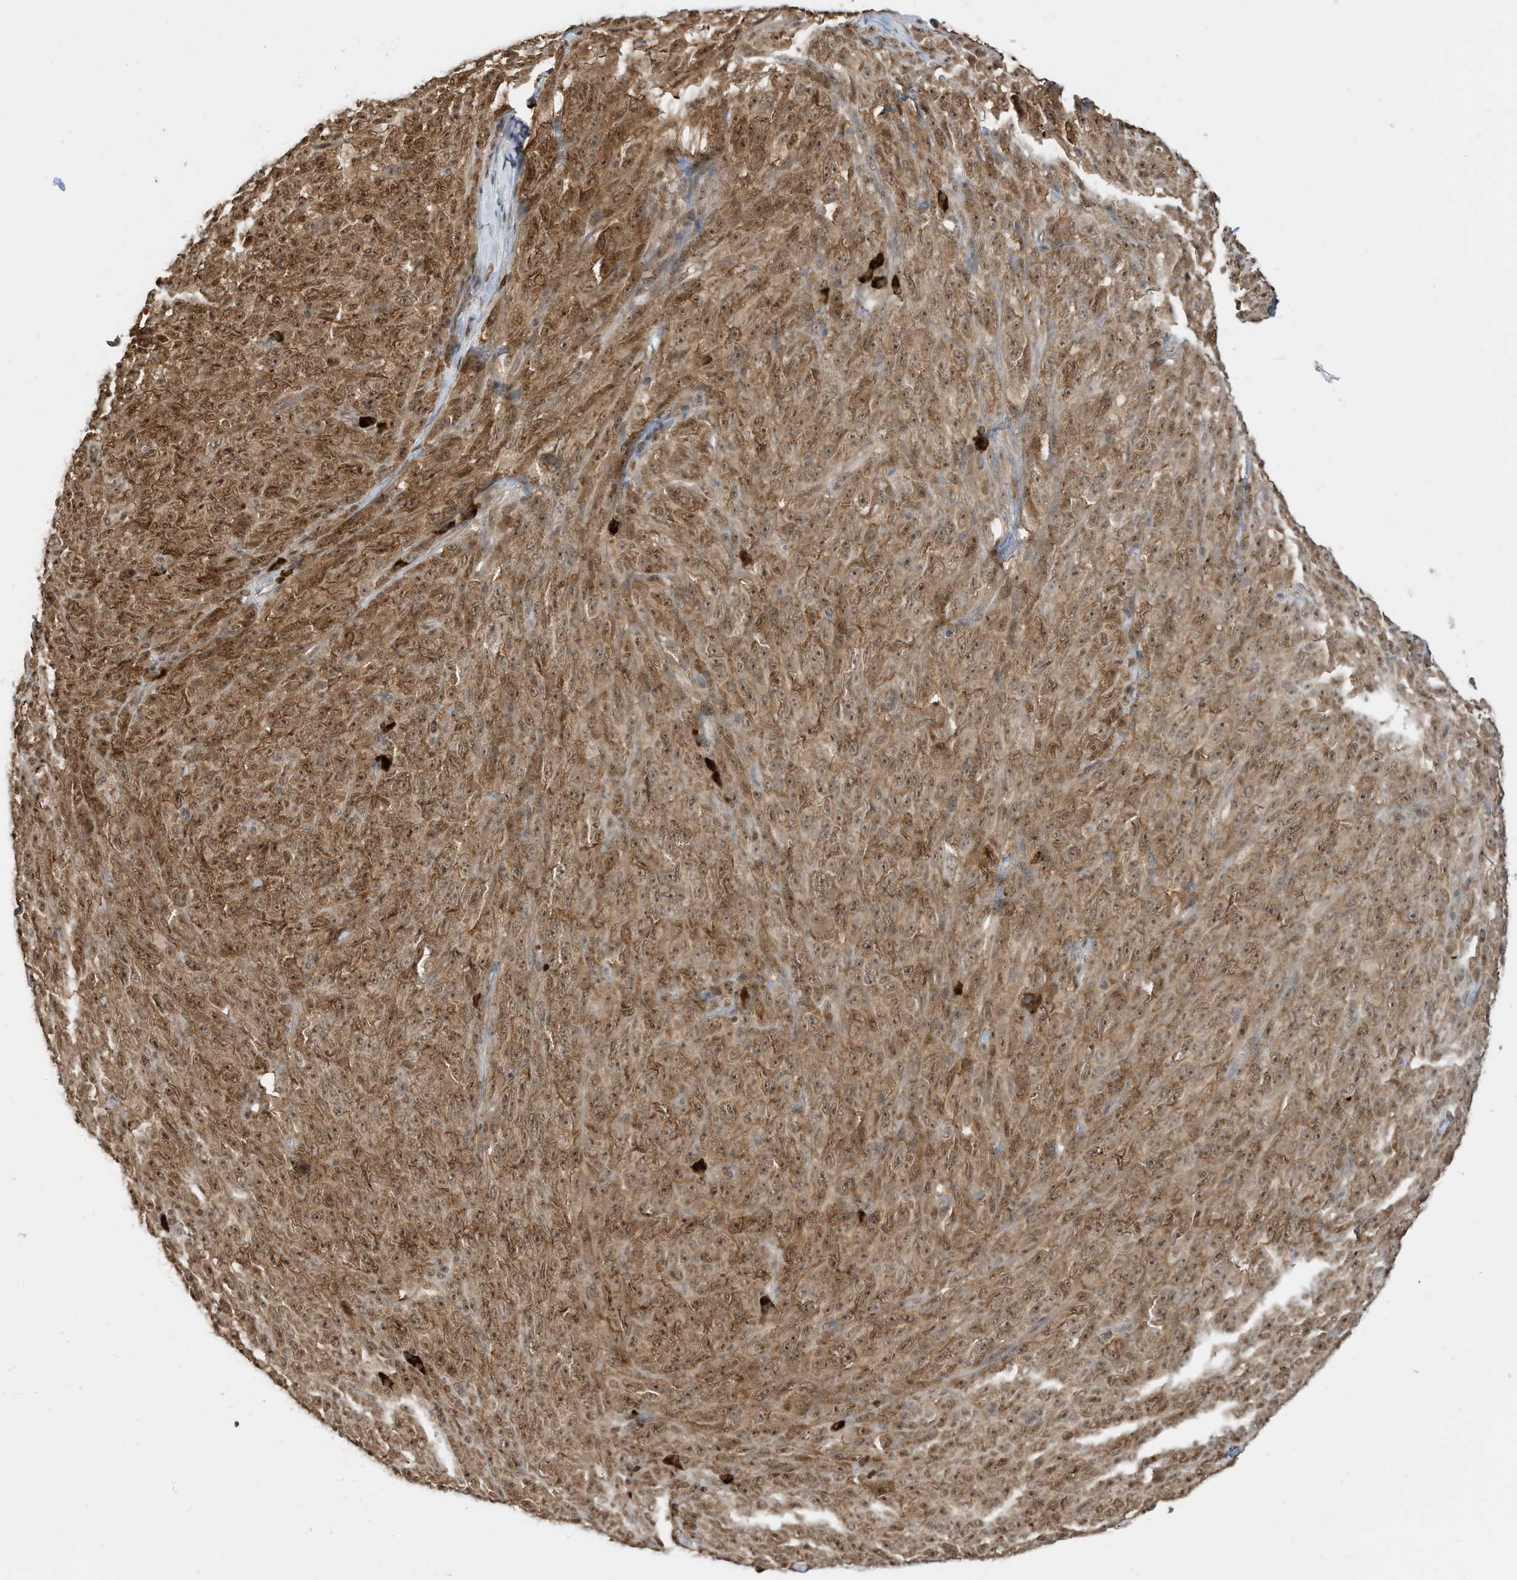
{"staining": {"intensity": "moderate", "quantity": ">75%", "location": "cytoplasmic/membranous,nuclear"}, "tissue": "melanoma", "cell_type": "Tumor cells", "image_type": "cancer", "snomed": [{"axis": "morphology", "description": "Malignant melanoma, NOS"}, {"axis": "topography", "description": "Skin"}], "caption": "This photomicrograph demonstrates IHC staining of human melanoma, with medium moderate cytoplasmic/membranous and nuclear positivity in about >75% of tumor cells.", "gene": "ZNF195", "patient": {"sex": "female", "age": 82}}